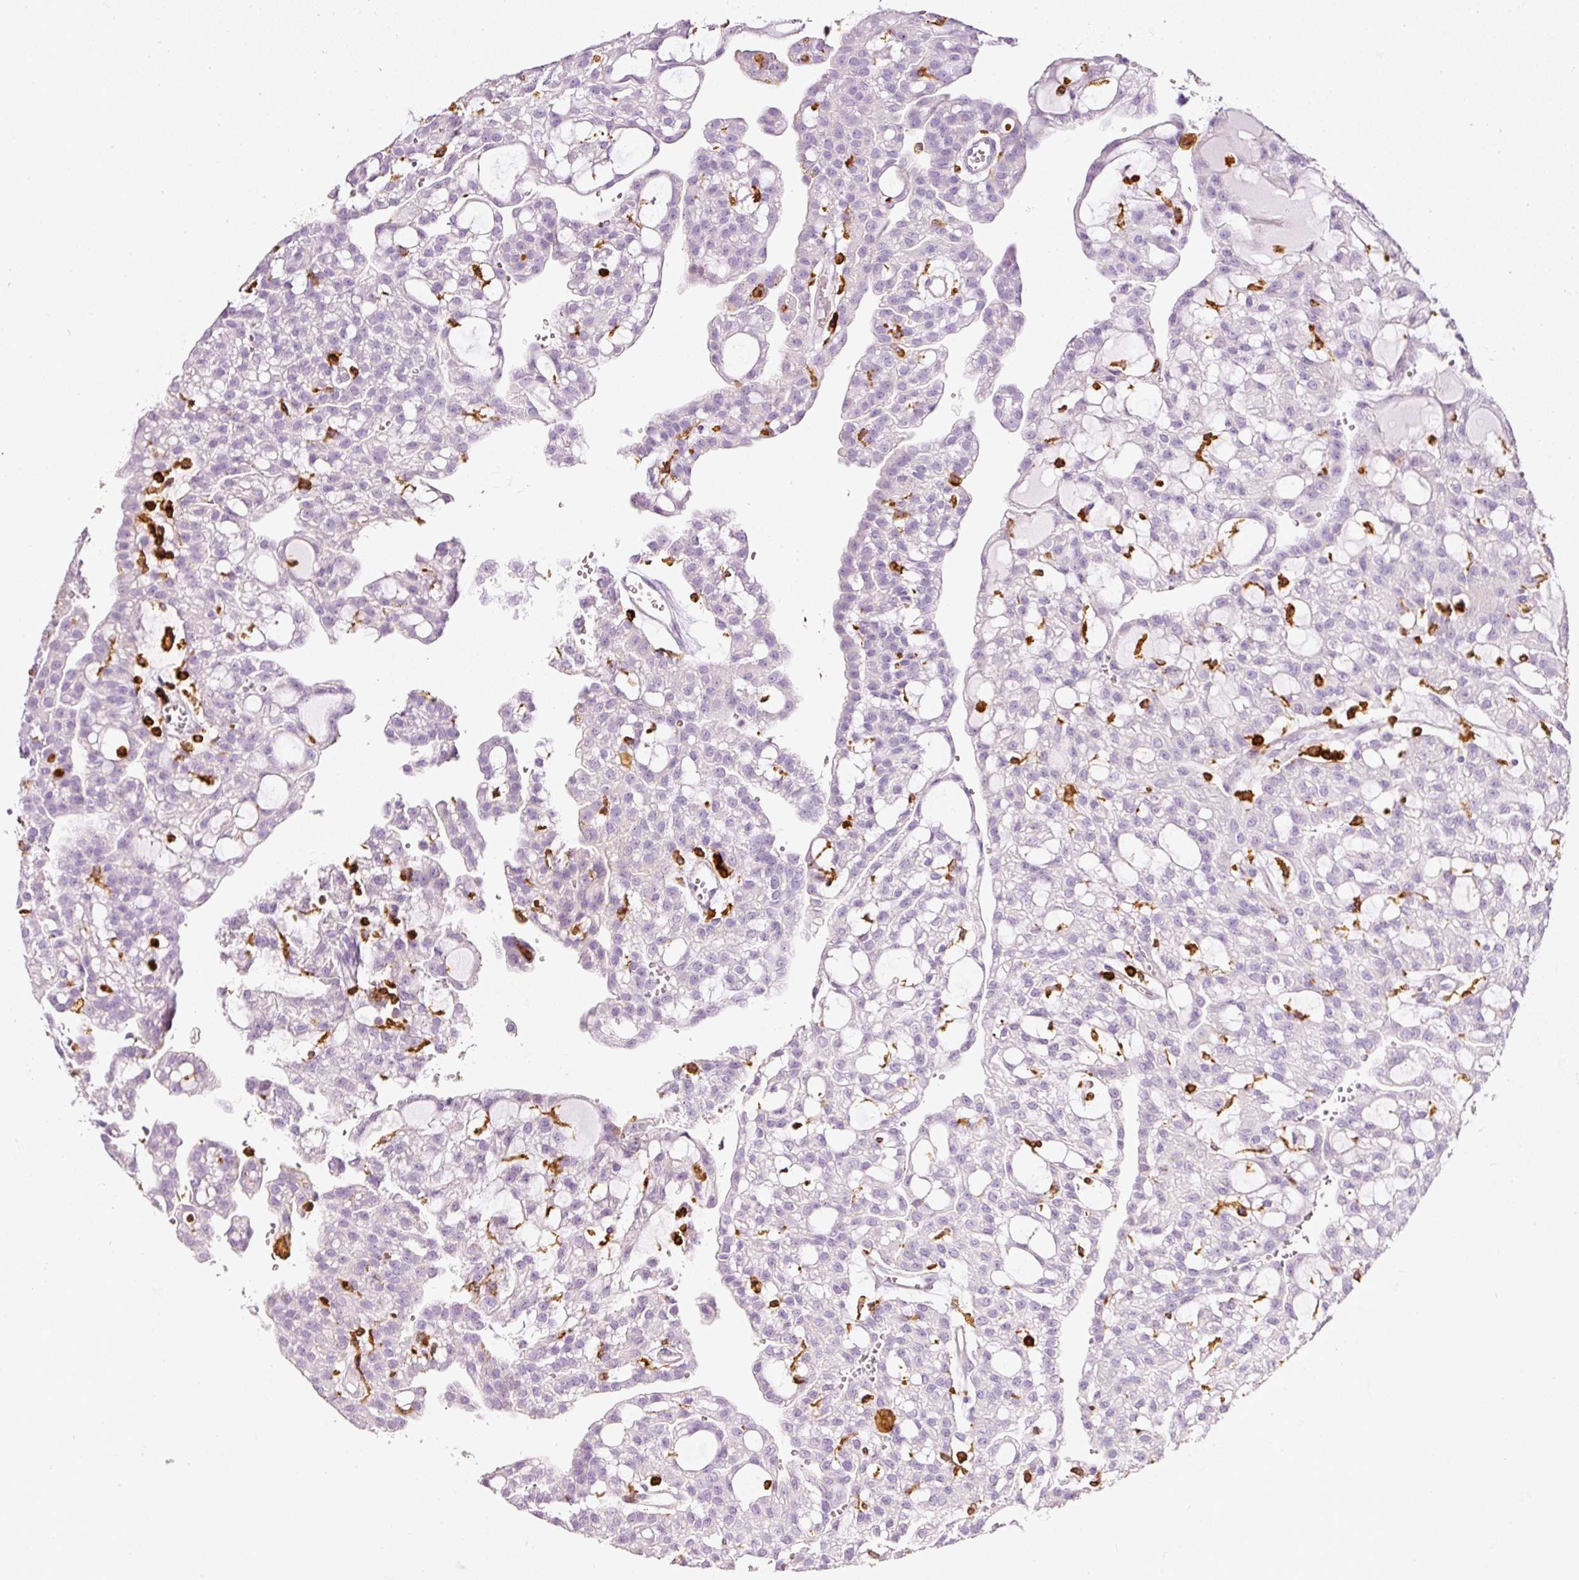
{"staining": {"intensity": "negative", "quantity": "none", "location": "none"}, "tissue": "renal cancer", "cell_type": "Tumor cells", "image_type": "cancer", "snomed": [{"axis": "morphology", "description": "Adenocarcinoma, NOS"}, {"axis": "topography", "description": "Kidney"}], "caption": "Tumor cells are negative for brown protein staining in renal adenocarcinoma.", "gene": "EVL", "patient": {"sex": "male", "age": 63}}